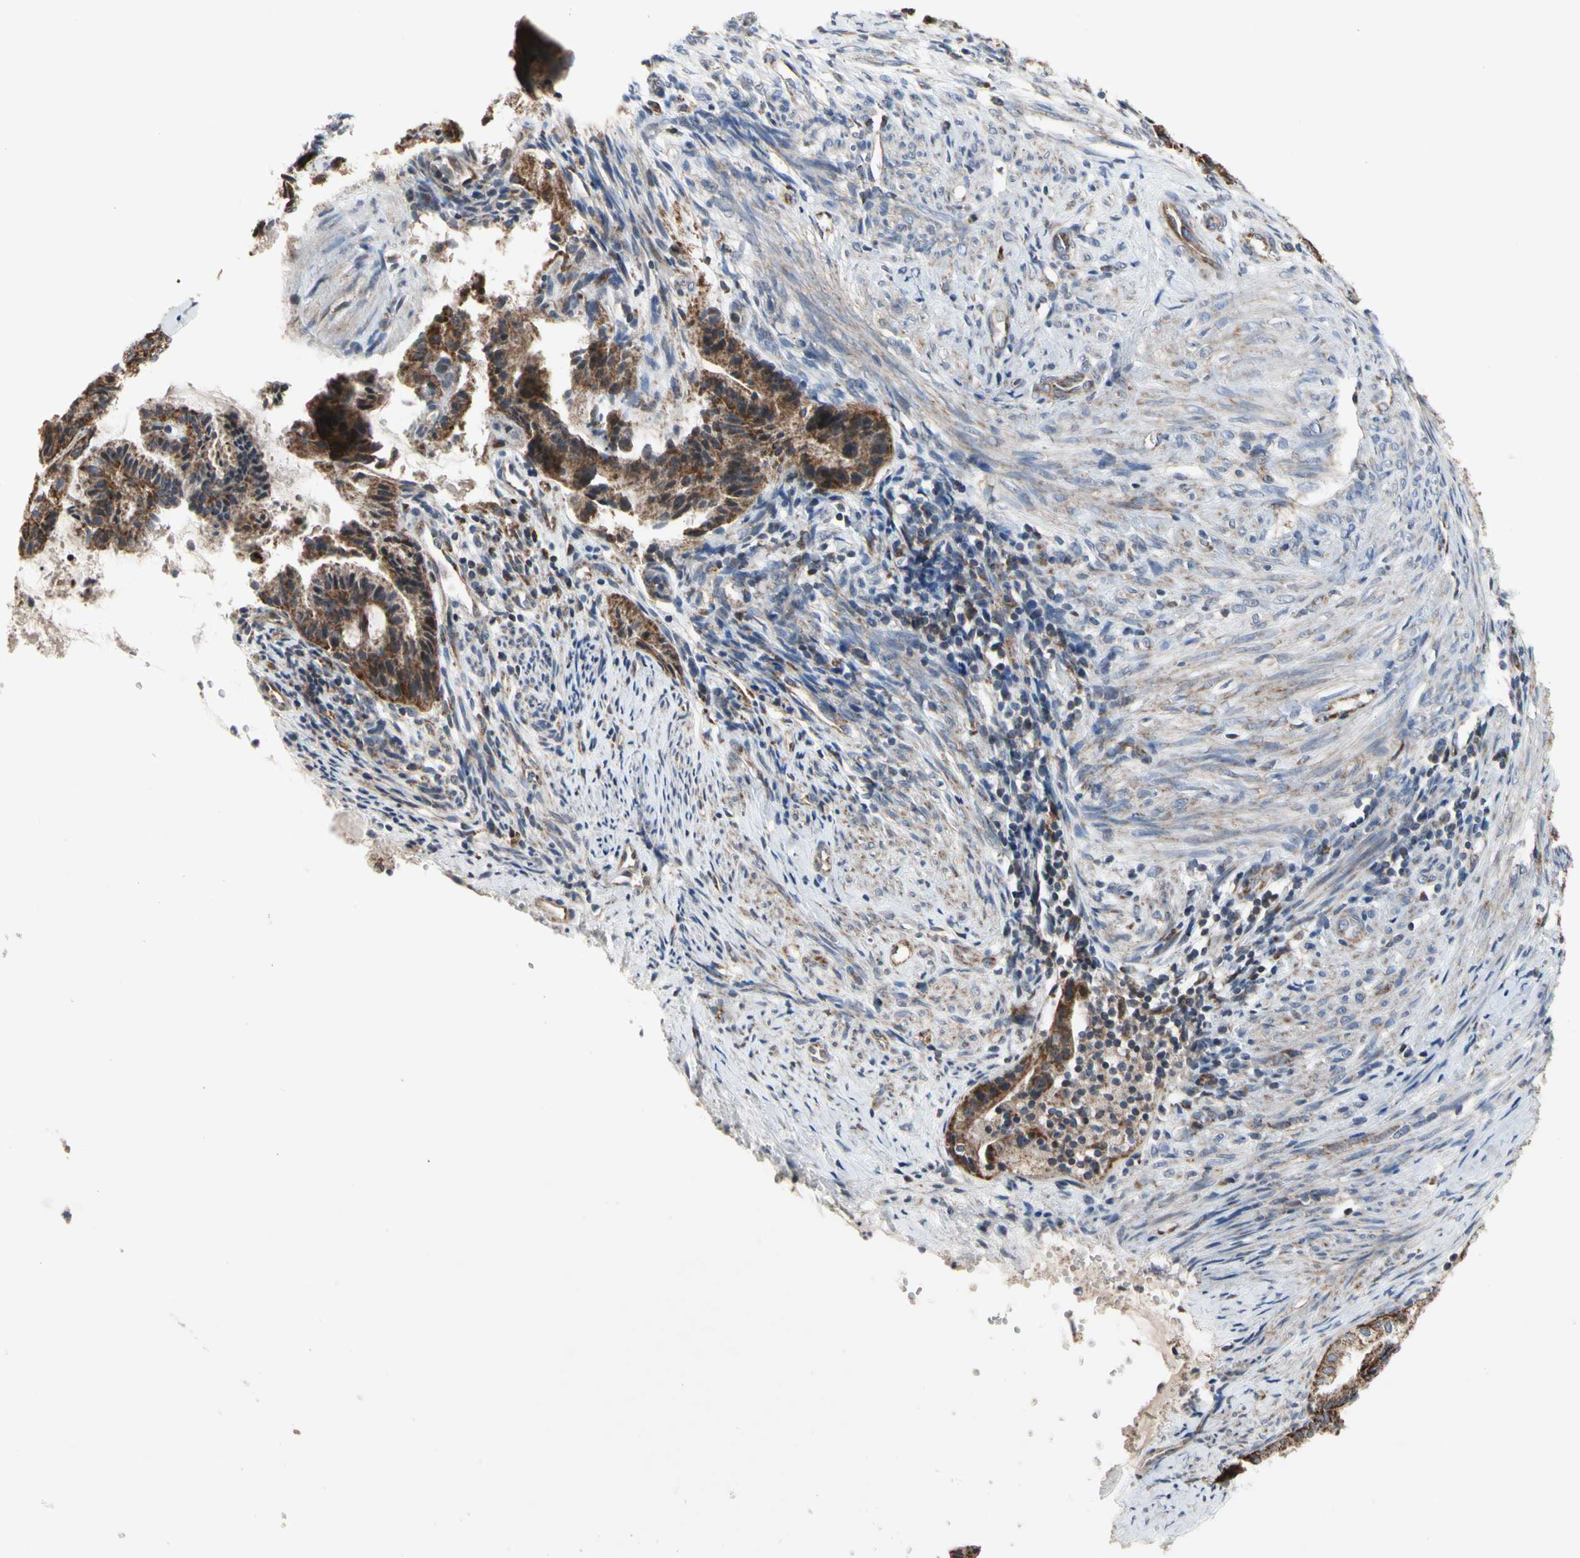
{"staining": {"intensity": "strong", "quantity": ">75%", "location": "cytoplasmic/membranous"}, "tissue": "endometrial cancer", "cell_type": "Tumor cells", "image_type": "cancer", "snomed": [{"axis": "morphology", "description": "Adenocarcinoma, NOS"}, {"axis": "topography", "description": "Endometrium"}], "caption": "Protein expression analysis of endometrial cancer (adenocarcinoma) demonstrates strong cytoplasmic/membranous expression in about >75% of tumor cells.", "gene": "GPD2", "patient": {"sex": "female", "age": 86}}